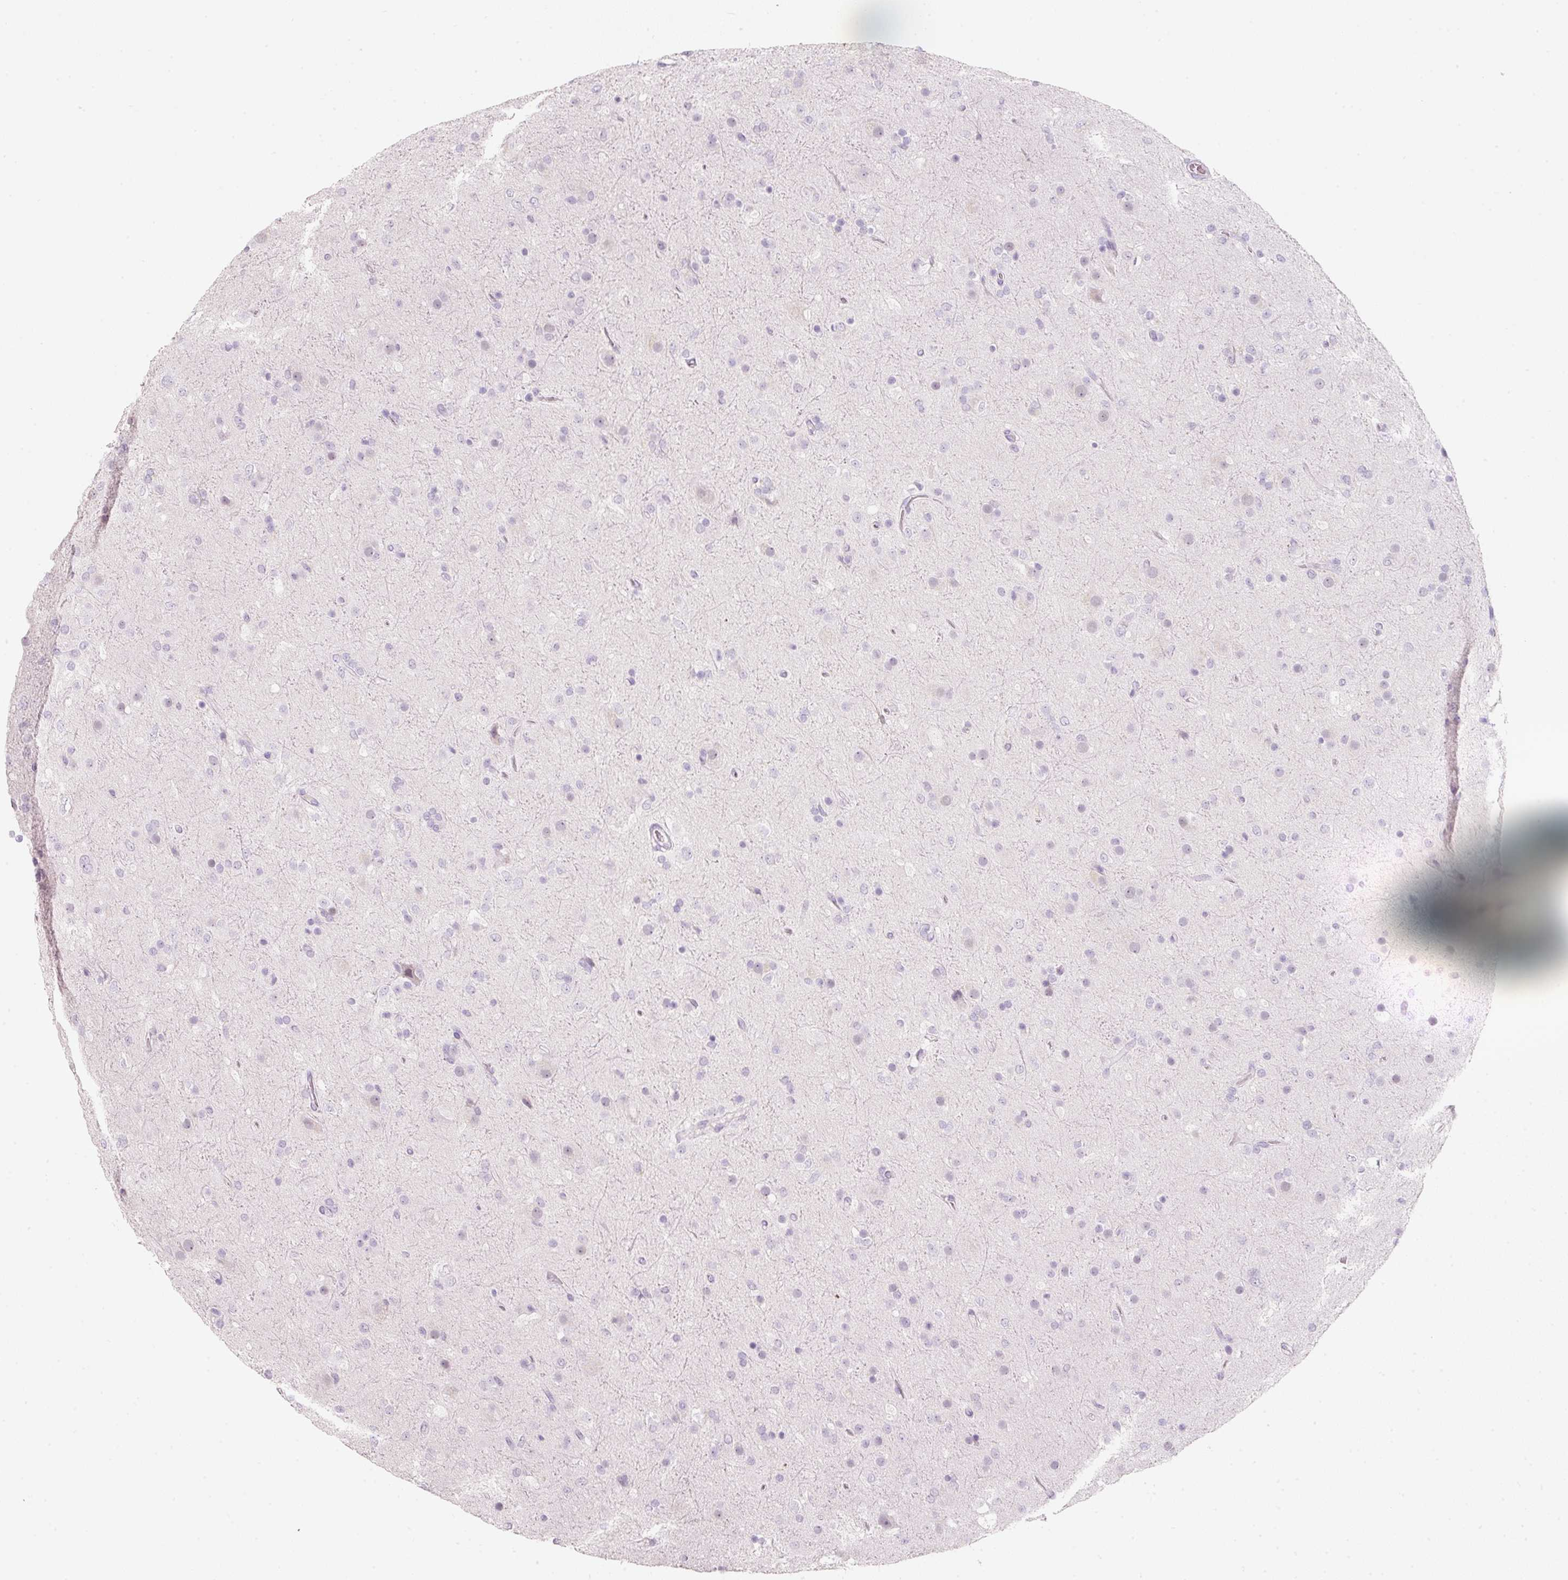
{"staining": {"intensity": "negative", "quantity": "none", "location": "none"}, "tissue": "glioma", "cell_type": "Tumor cells", "image_type": "cancer", "snomed": [{"axis": "morphology", "description": "Glioma, malignant, Low grade"}, {"axis": "topography", "description": "Brain"}], "caption": "This is an IHC micrograph of malignant glioma (low-grade). There is no staining in tumor cells.", "gene": "ENSG00000206549", "patient": {"sex": "male", "age": 65}}